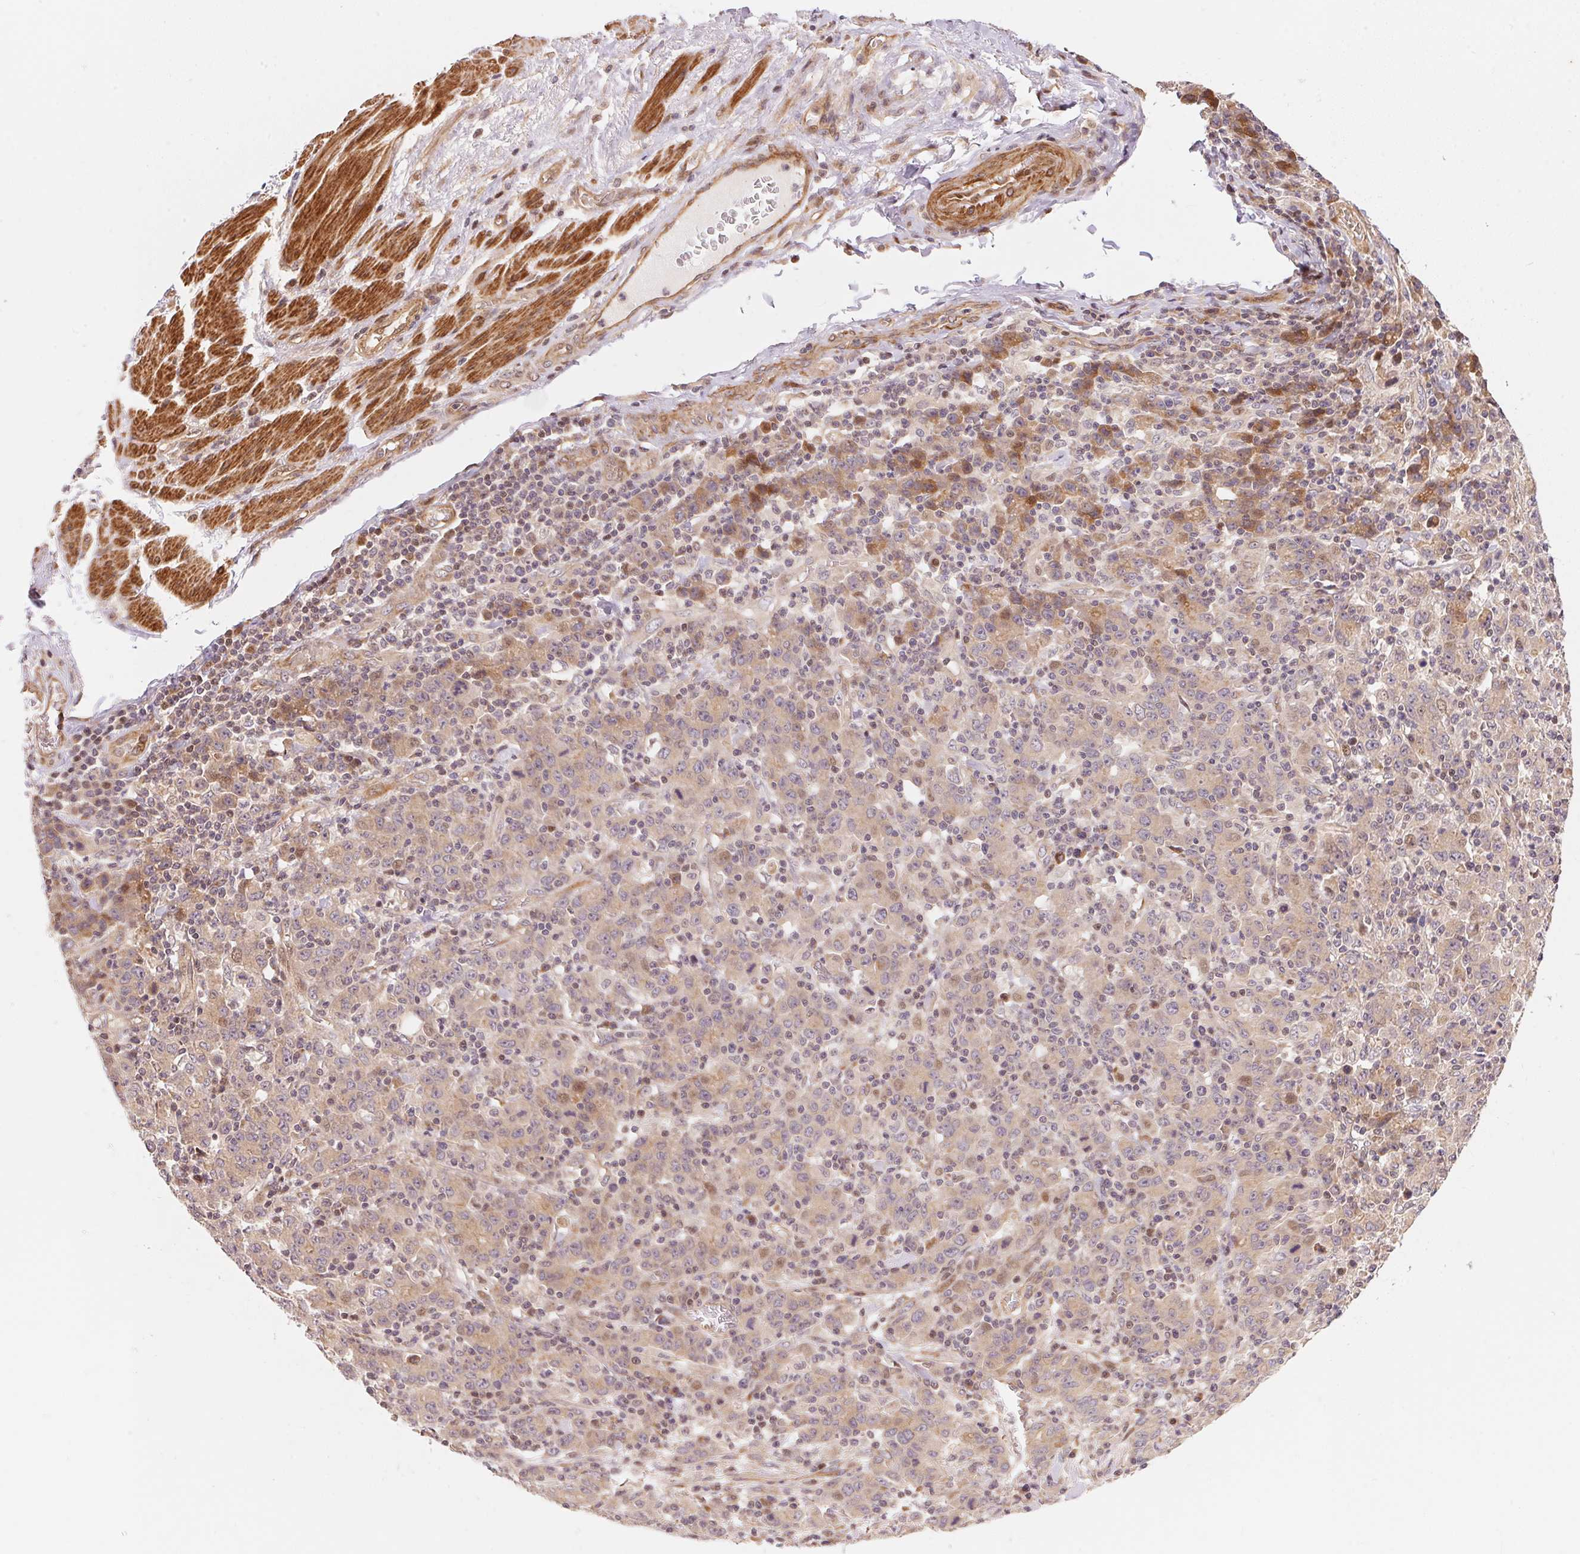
{"staining": {"intensity": "weak", "quantity": ">75%", "location": "cytoplasmic/membranous"}, "tissue": "stomach cancer", "cell_type": "Tumor cells", "image_type": "cancer", "snomed": [{"axis": "morphology", "description": "Adenocarcinoma, NOS"}, {"axis": "topography", "description": "Stomach, upper"}], "caption": "DAB immunohistochemical staining of stomach adenocarcinoma displays weak cytoplasmic/membranous protein positivity in approximately >75% of tumor cells.", "gene": "TNIP2", "patient": {"sex": "male", "age": 69}}